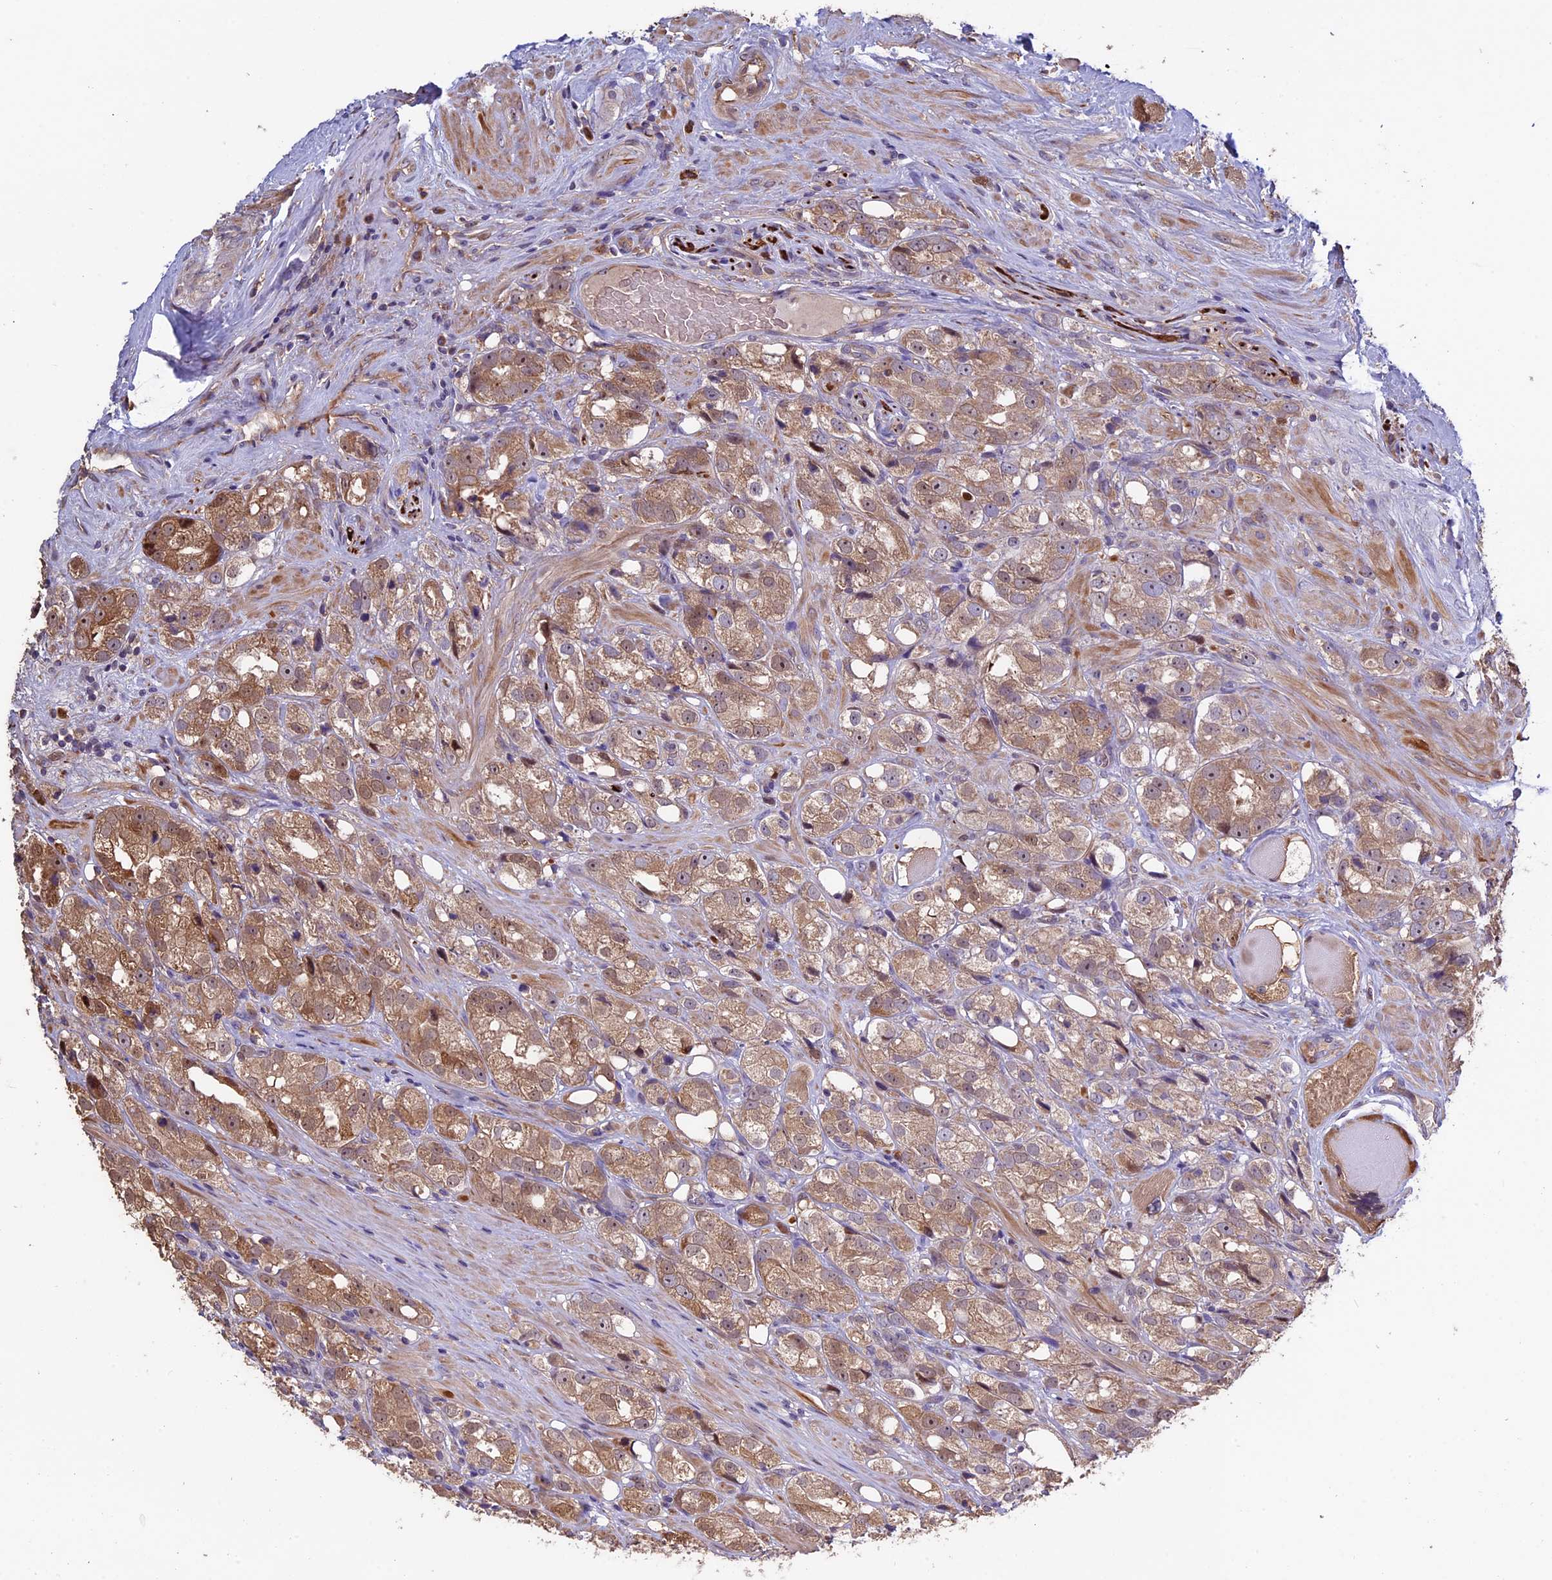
{"staining": {"intensity": "moderate", "quantity": ">75%", "location": "cytoplasmic/membranous,nuclear"}, "tissue": "prostate cancer", "cell_type": "Tumor cells", "image_type": "cancer", "snomed": [{"axis": "morphology", "description": "Adenocarcinoma, NOS"}, {"axis": "topography", "description": "Prostate"}], "caption": "A photomicrograph of prostate adenocarcinoma stained for a protein displays moderate cytoplasmic/membranous and nuclear brown staining in tumor cells. The staining was performed using DAB, with brown indicating positive protein expression. Nuclei are stained blue with hematoxylin.", "gene": "VWA3A", "patient": {"sex": "male", "age": 79}}